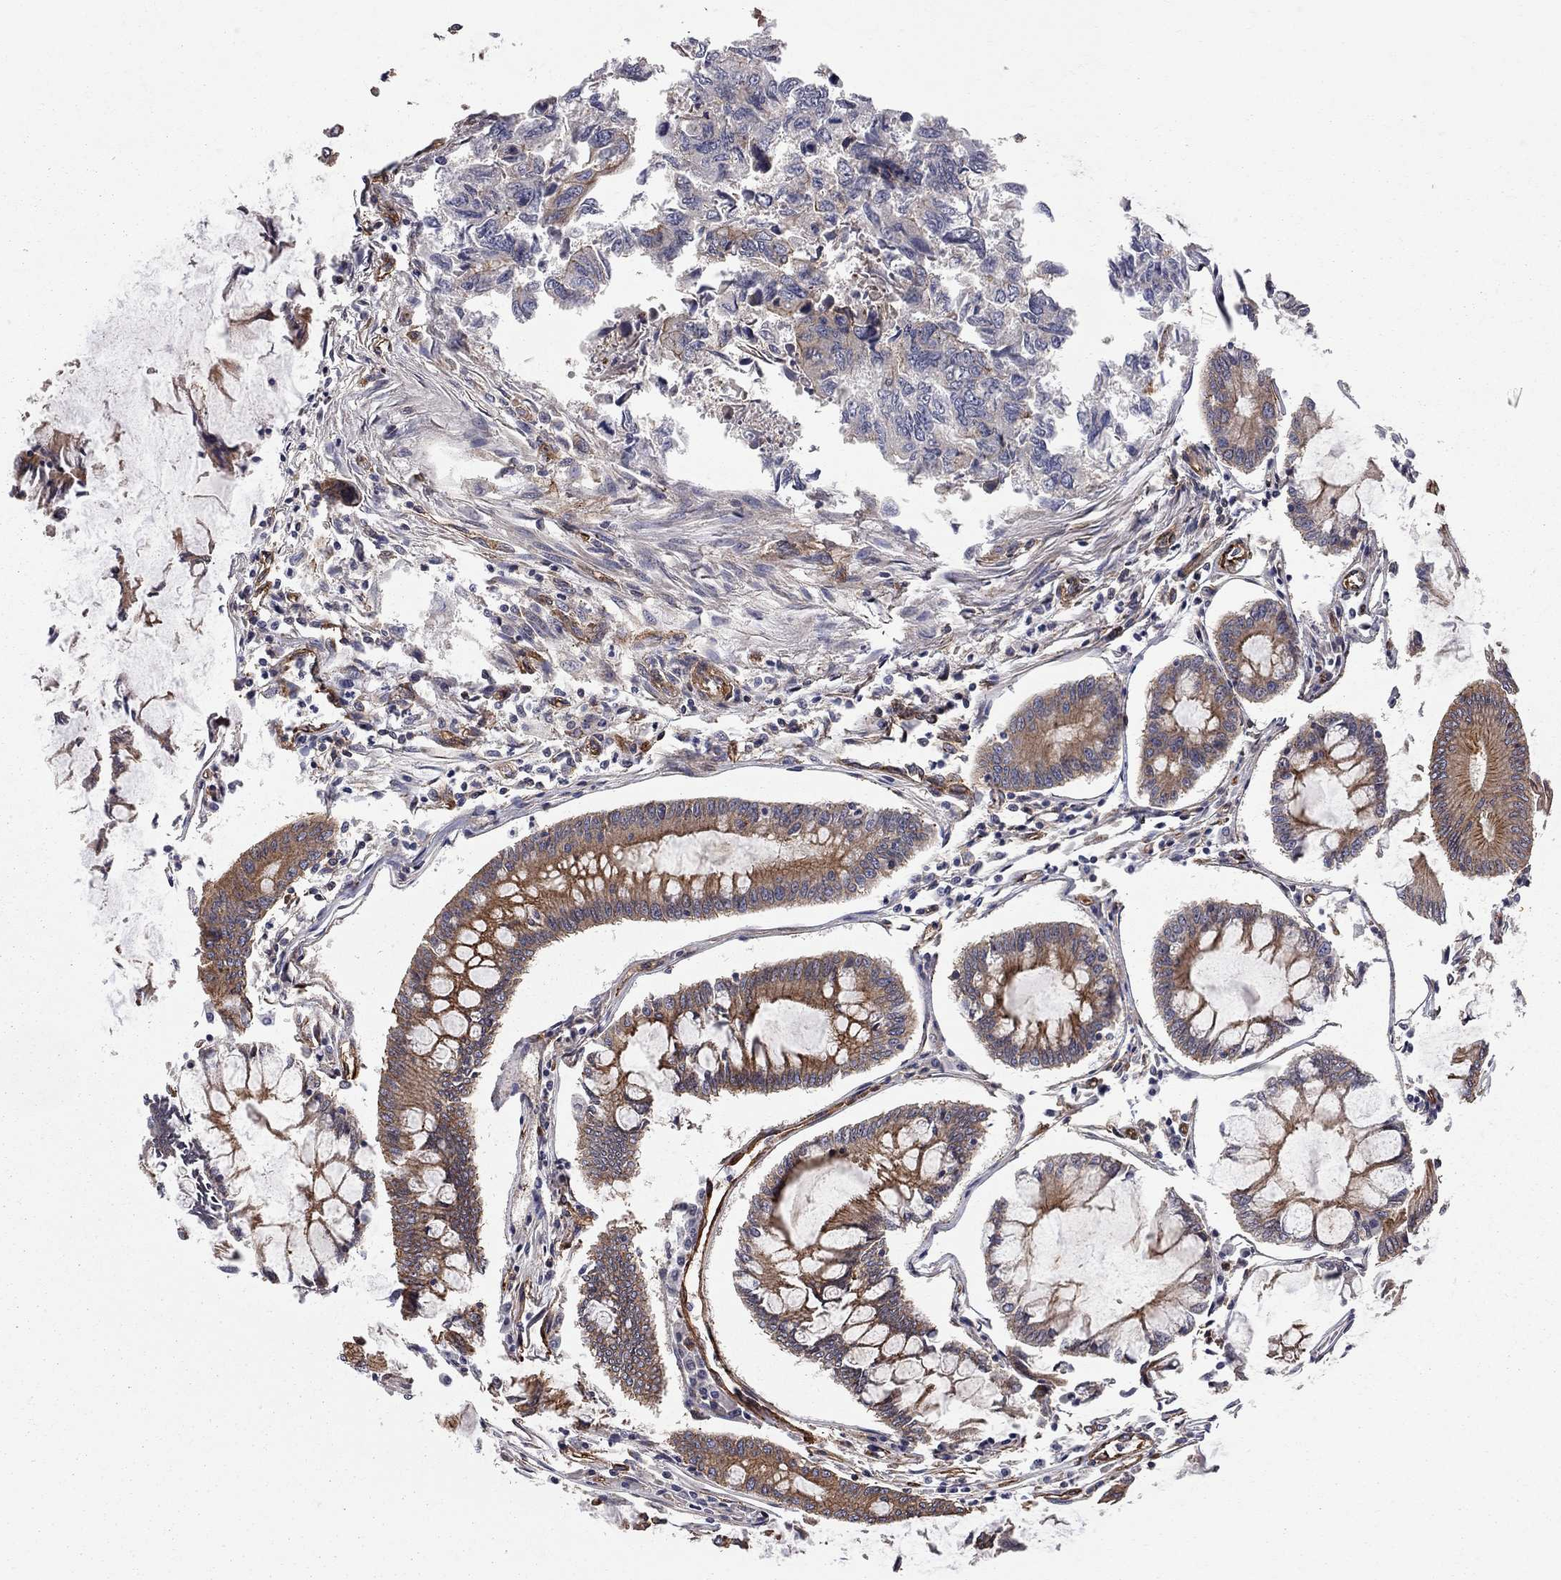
{"staining": {"intensity": "moderate", "quantity": "25%-75%", "location": "cytoplasmic/membranous"}, "tissue": "colorectal cancer", "cell_type": "Tumor cells", "image_type": "cancer", "snomed": [{"axis": "morphology", "description": "Adenocarcinoma, NOS"}, {"axis": "topography", "description": "Colon"}], "caption": "This histopathology image reveals immunohistochemistry (IHC) staining of human colorectal cancer, with medium moderate cytoplasmic/membranous expression in approximately 25%-75% of tumor cells.", "gene": "RASEF", "patient": {"sex": "female", "age": 65}}